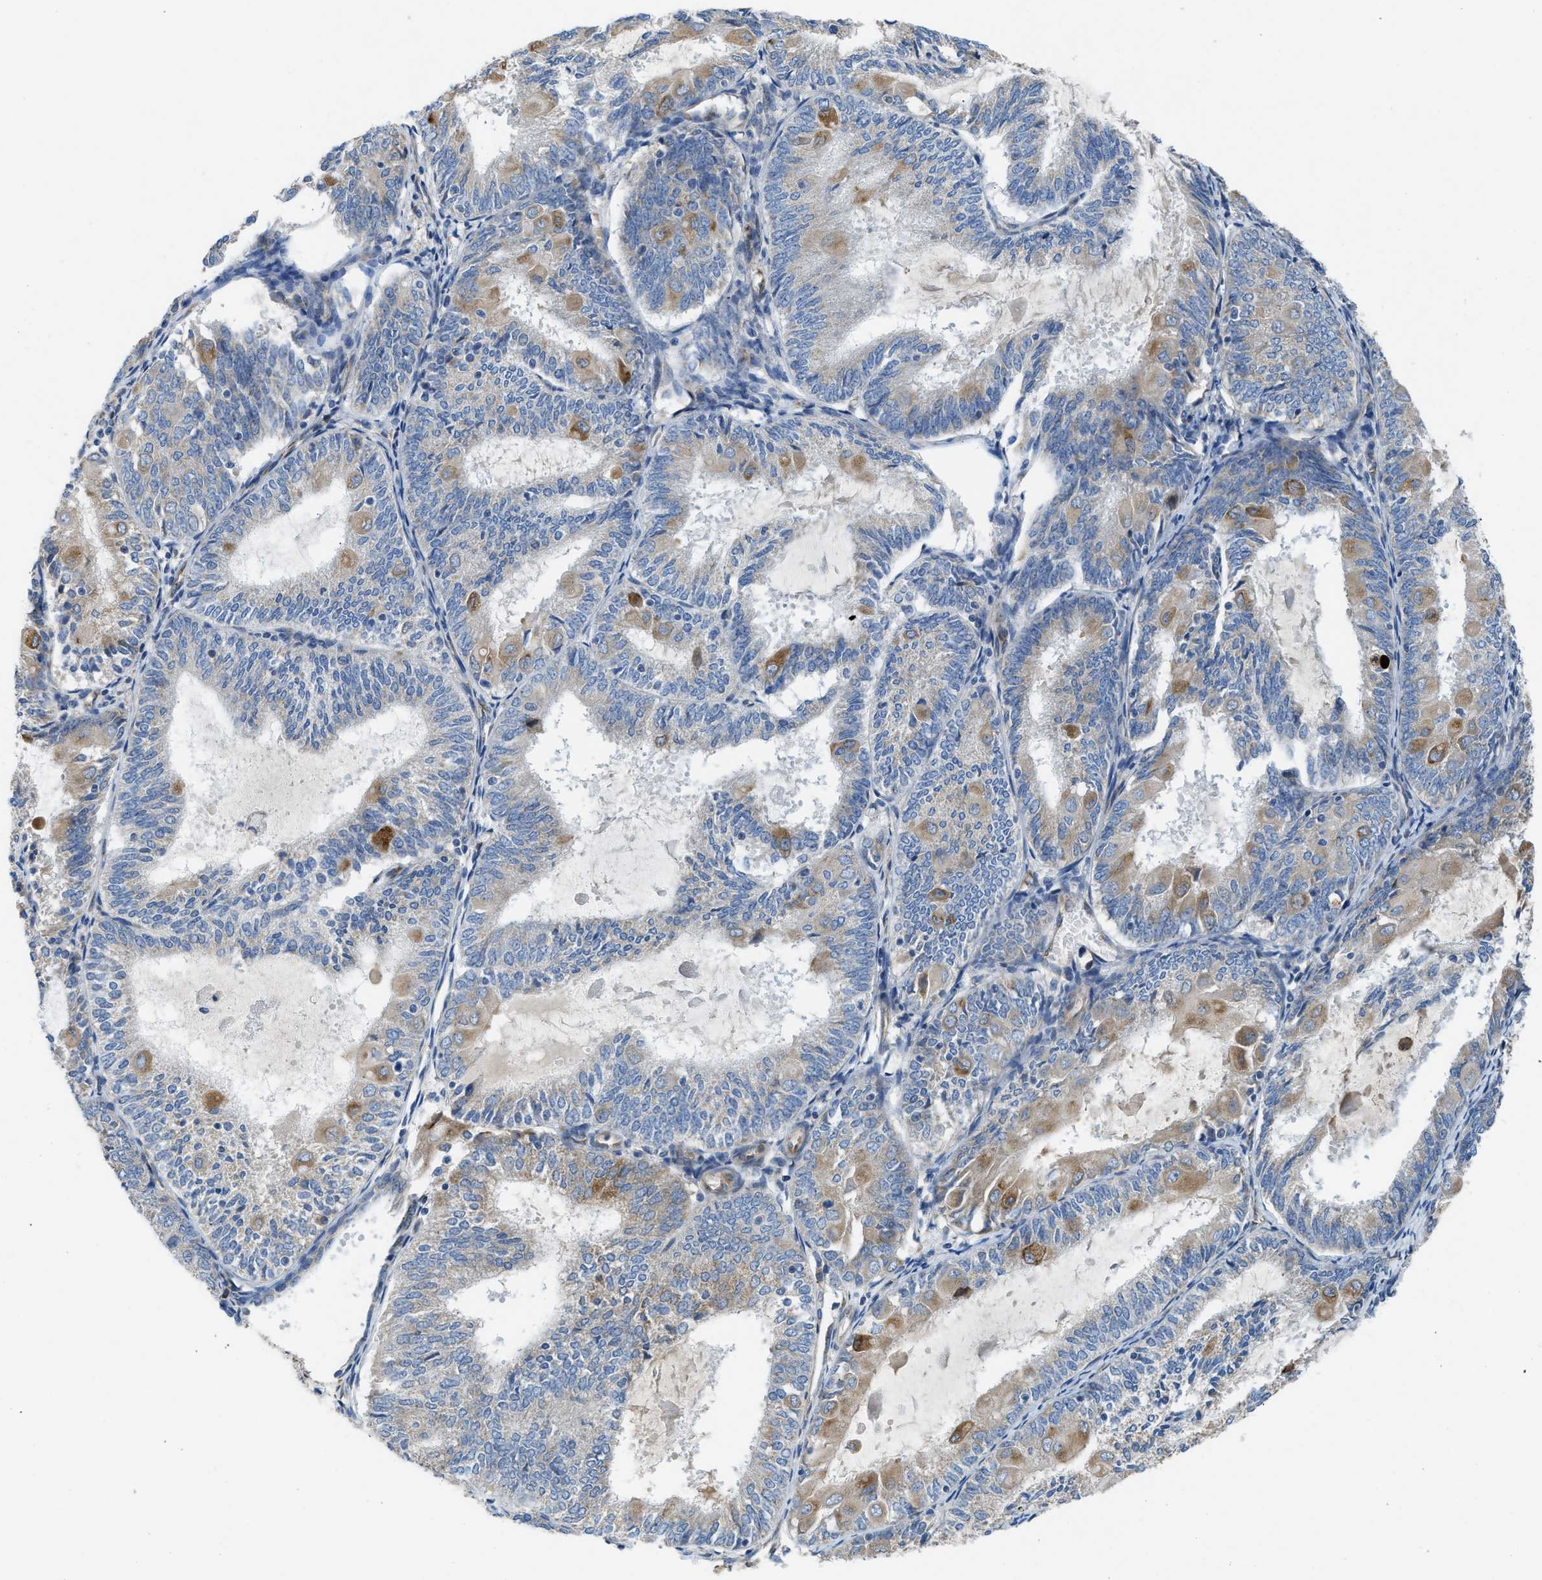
{"staining": {"intensity": "moderate", "quantity": "<25%", "location": "cytoplasmic/membranous"}, "tissue": "endometrial cancer", "cell_type": "Tumor cells", "image_type": "cancer", "snomed": [{"axis": "morphology", "description": "Adenocarcinoma, NOS"}, {"axis": "topography", "description": "Endometrium"}], "caption": "A low amount of moderate cytoplasmic/membranous expression is identified in about <25% of tumor cells in endometrial adenocarcinoma tissue.", "gene": "GGCX", "patient": {"sex": "female", "age": 81}}